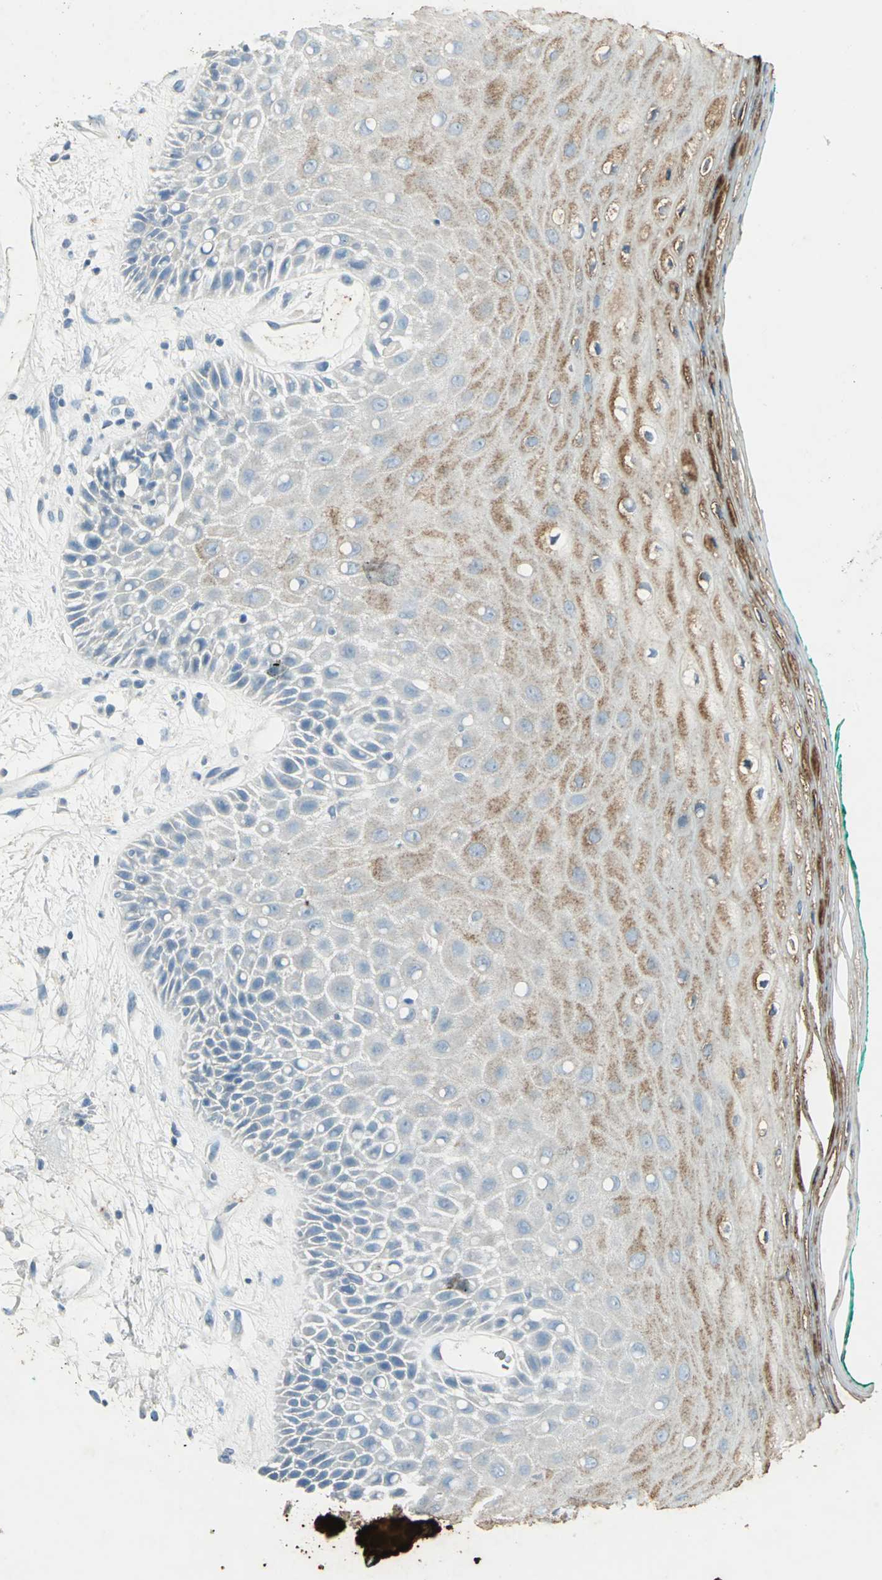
{"staining": {"intensity": "moderate", "quantity": "25%-75%", "location": "cytoplasmic/membranous"}, "tissue": "oral mucosa", "cell_type": "Squamous epithelial cells", "image_type": "normal", "snomed": [{"axis": "morphology", "description": "Normal tissue, NOS"}, {"axis": "morphology", "description": "Squamous cell carcinoma, NOS"}, {"axis": "topography", "description": "Skeletal muscle"}, {"axis": "topography", "description": "Oral tissue"}, {"axis": "topography", "description": "Head-Neck"}], "caption": "Immunohistochemistry (IHC) of normal oral mucosa demonstrates medium levels of moderate cytoplasmic/membranous positivity in approximately 25%-75% of squamous epithelial cells. Immunohistochemistry (IHC) stains the protein in brown and the nuclei are stained blue.", "gene": "CAMK2B", "patient": {"sex": "female", "age": 84}}